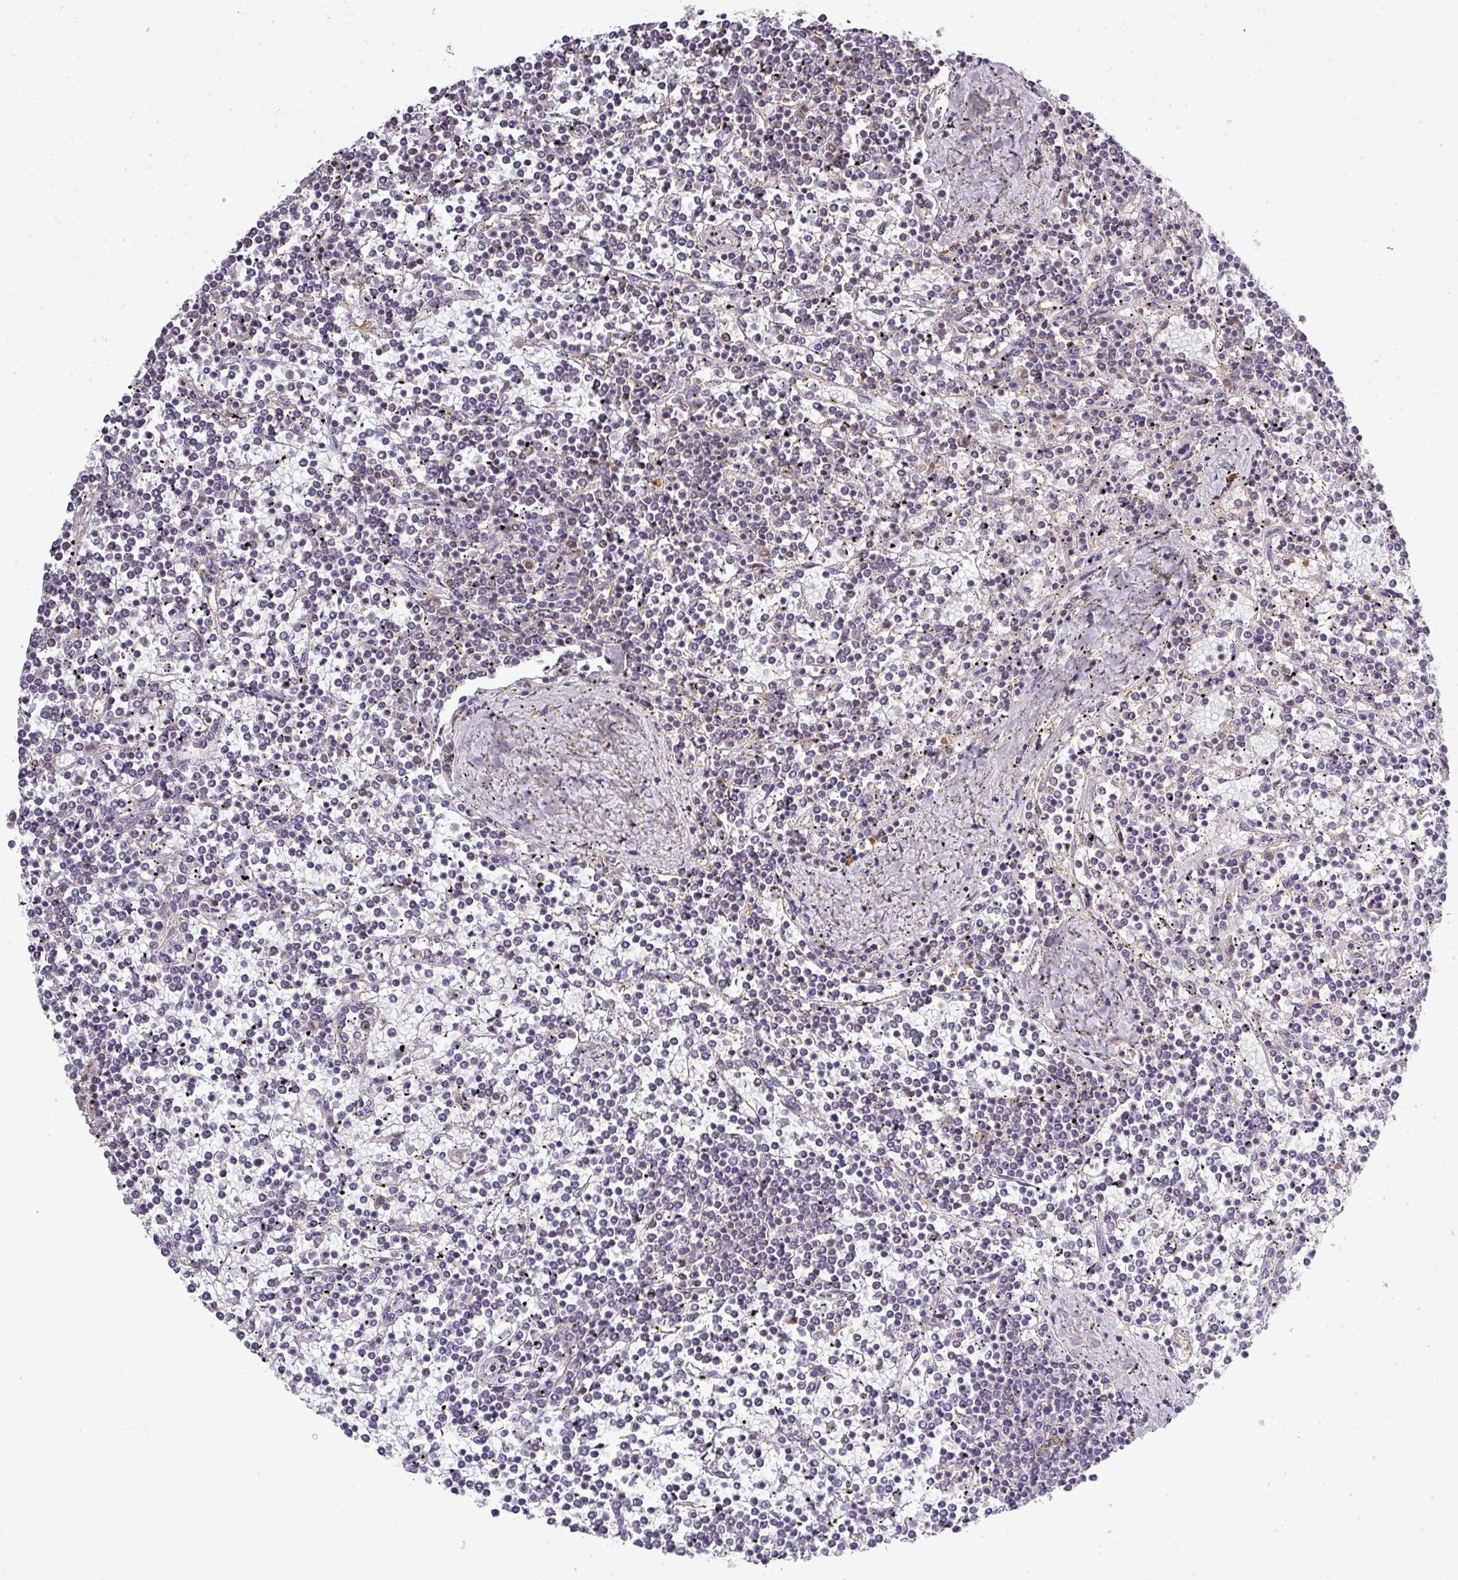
{"staining": {"intensity": "negative", "quantity": "none", "location": "none"}, "tissue": "lymphoma", "cell_type": "Tumor cells", "image_type": "cancer", "snomed": [{"axis": "morphology", "description": "Malignant lymphoma, non-Hodgkin's type, Low grade"}, {"axis": "topography", "description": "Spleen"}], "caption": "Tumor cells are negative for brown protein staining in lymphoma.", "gene": "STAT5A", "patient": {"sex": "female", "age": 19}}